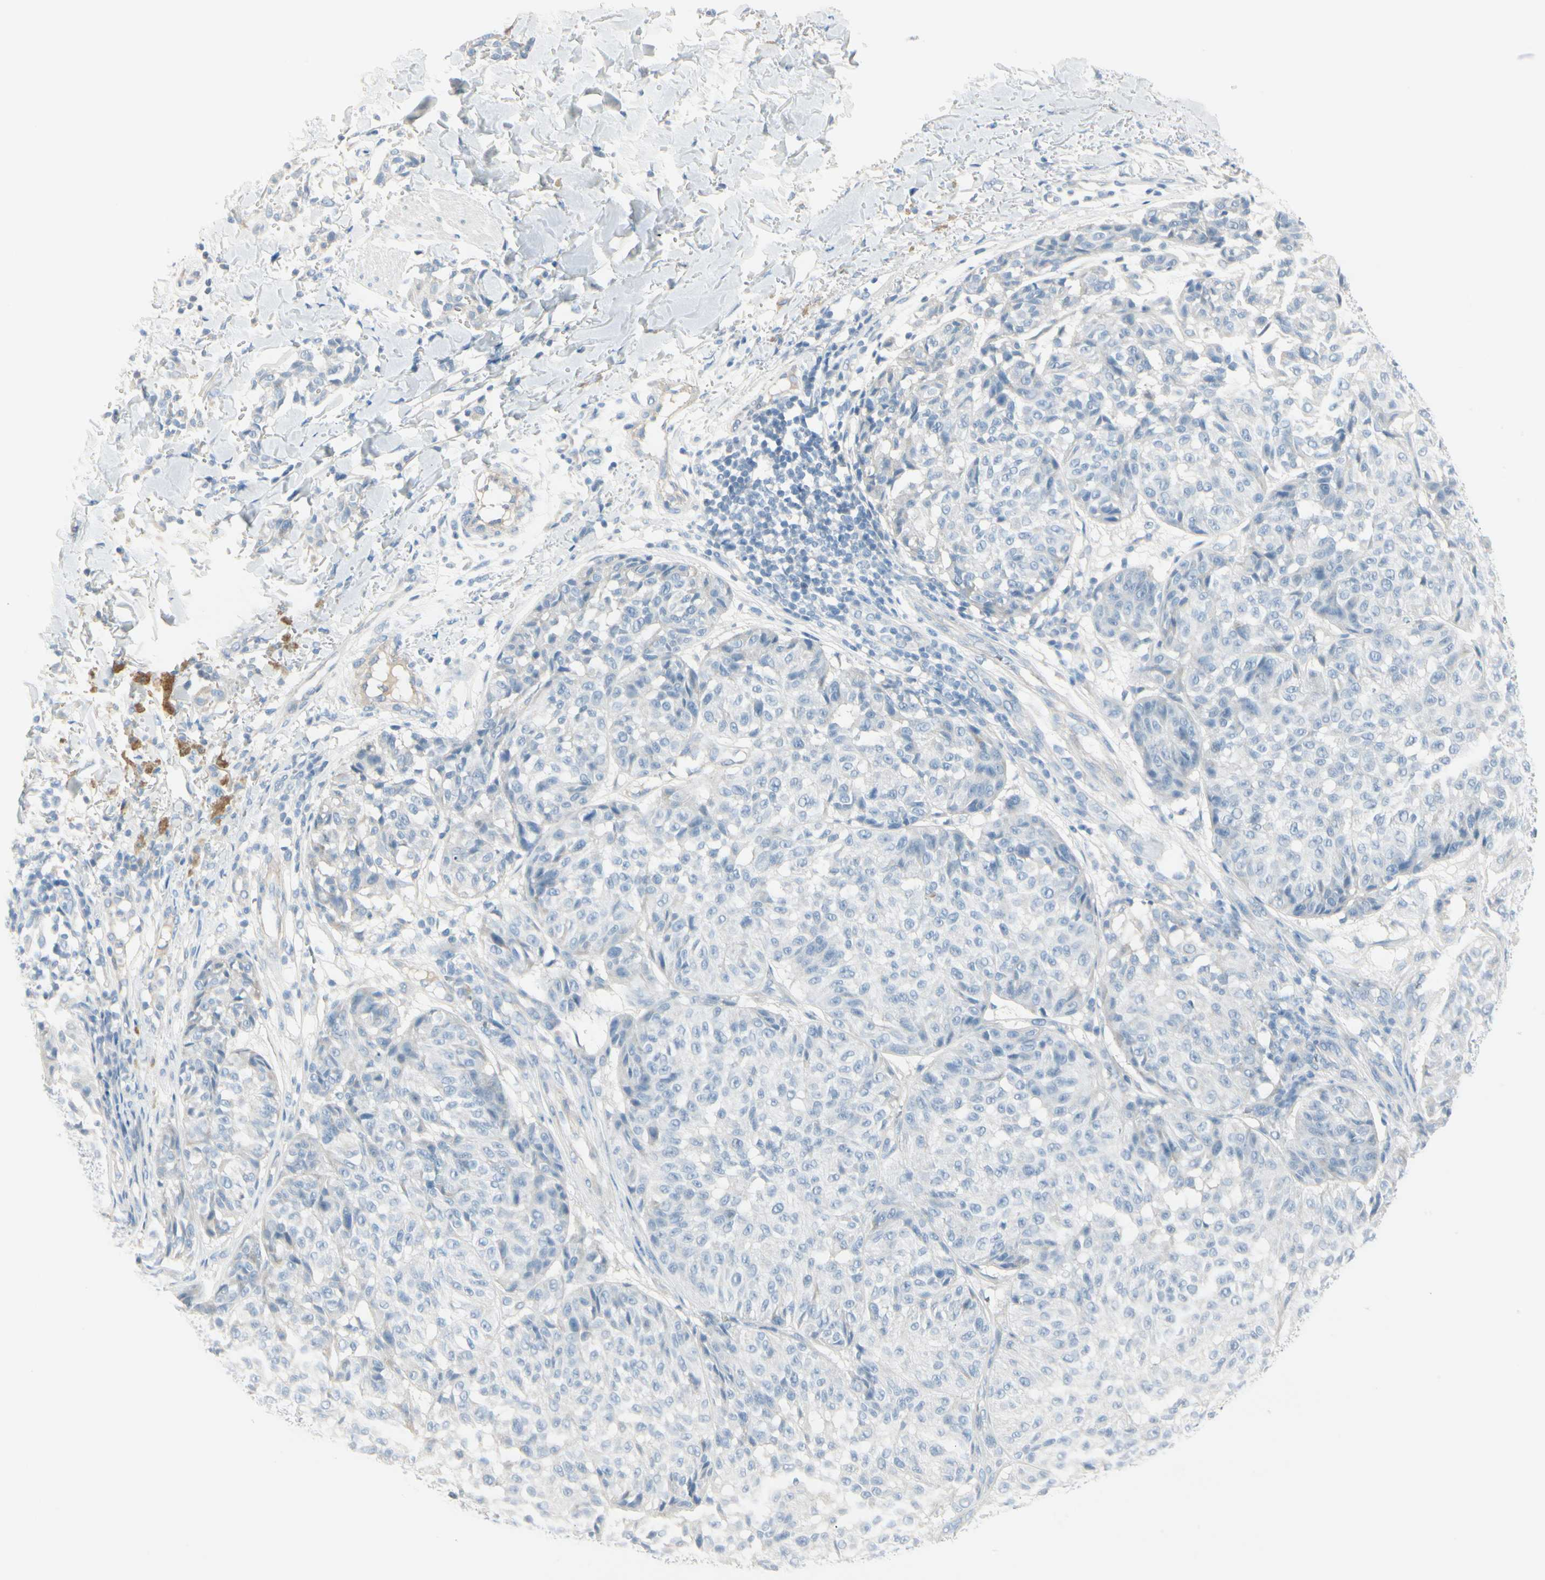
{"staining": {"intensity": "negative", "quantity": "none", "location": "none"}, "tissue": "melanoma", "cell_type": "Tumor cells", "image_type": "cancer", "snomed": [{"axis": "morphology", "description": "Malignant melanoma, NOS"}, {"axis": "topography", "description": "Skin"}], "caption": "Protein analysis of melanoma exhibits no significant positivity in tumor cells.", "gene": "CDHR5", "patient": {"sex": "female", "age": 46}}